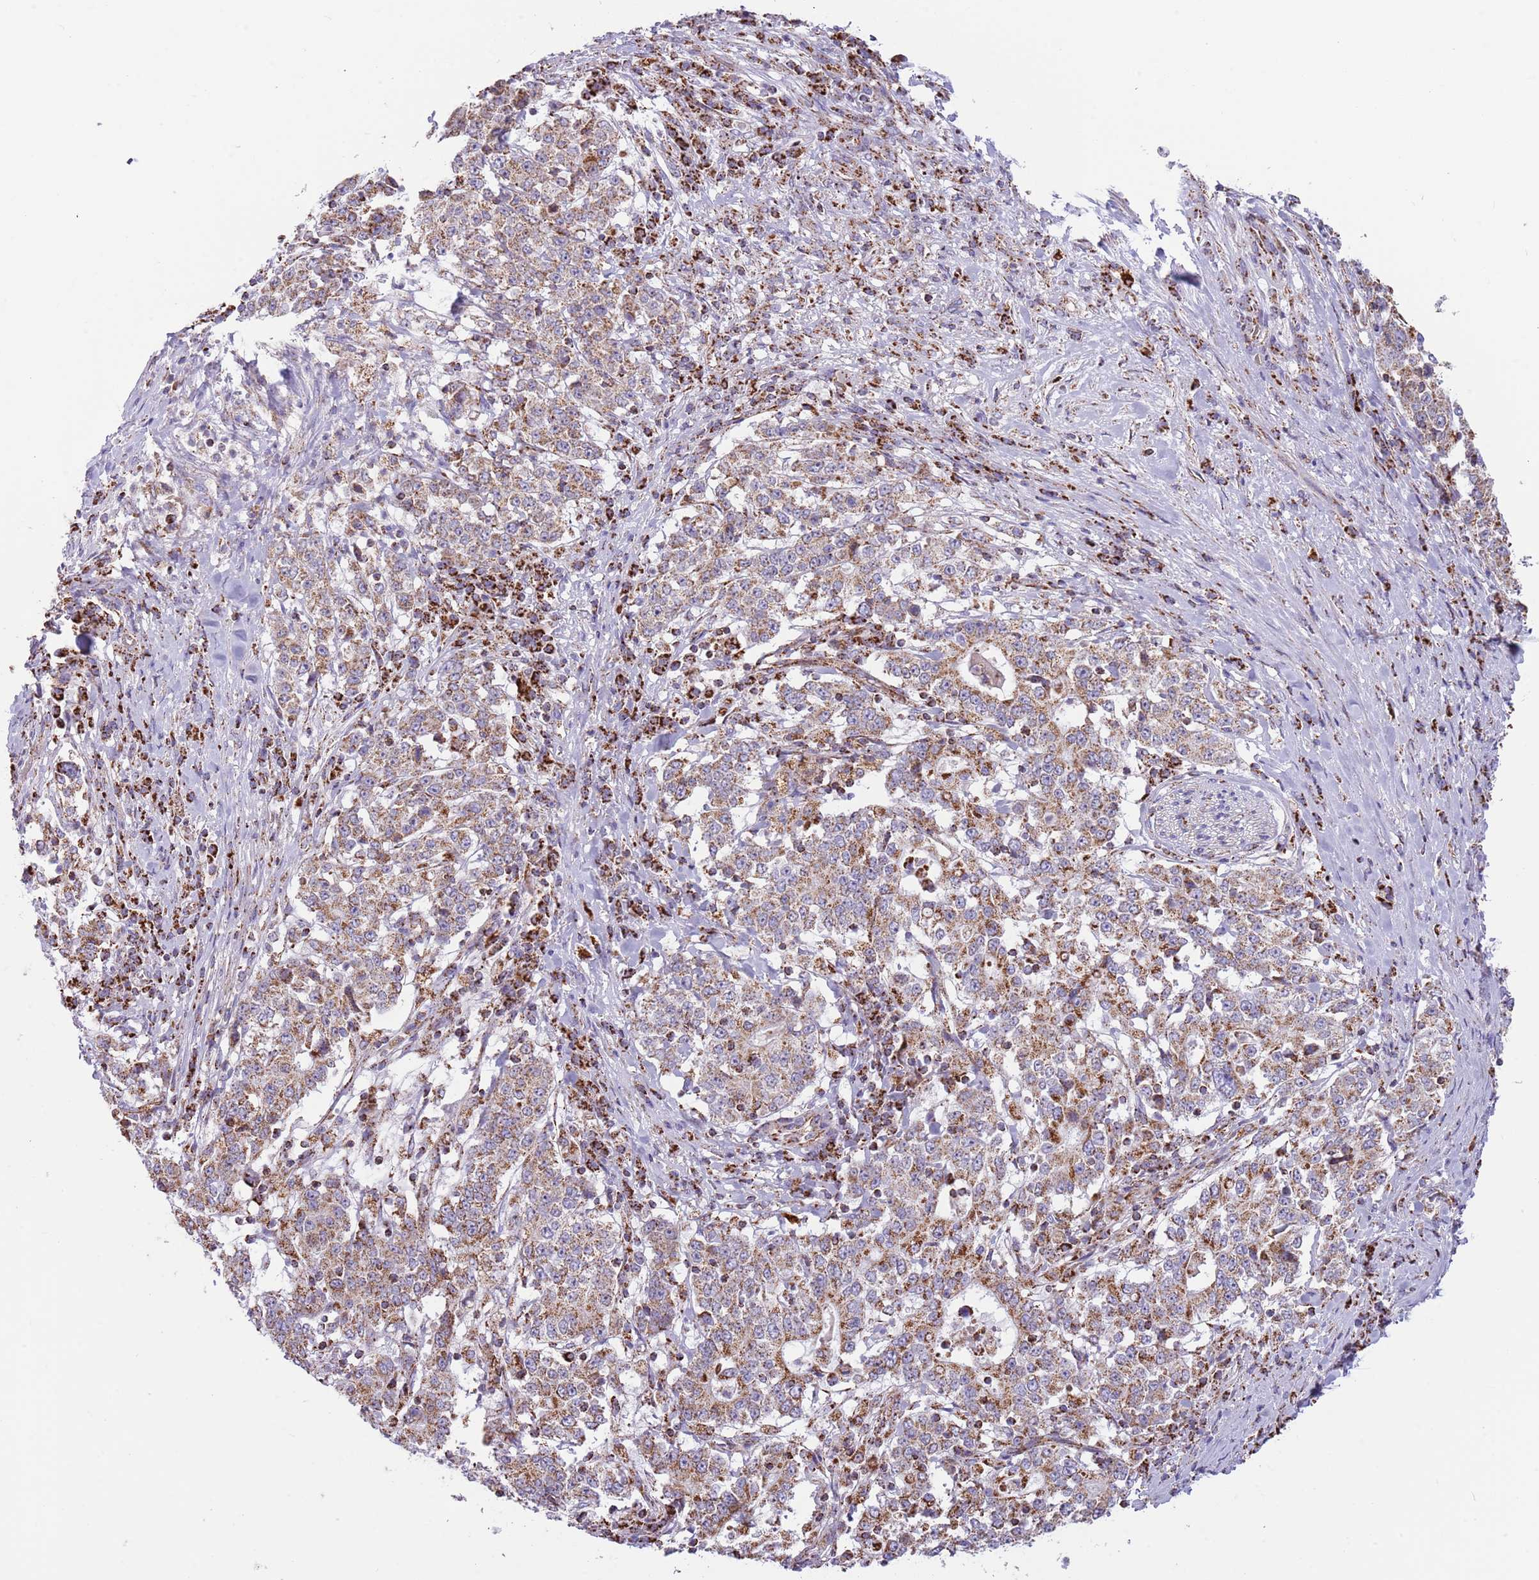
{"staining": {"intensity": "moderate", "quantity": ">75%", "location": "cytoplasmic/membranous"}, "tissue": "stomach cancer", "cell_type": "Tumor cells", "image_type": "cancer", "snomed": [{"axis": "morphology", "description": "Adenocarcinoma, NOS"}, {"axis": "topography", "description": "Stomach"}], "caption": "Stomach cancer (adenocarcinoma) was stained to show a protein in brown. There is medium levels of moderate cytoplasmic/membranous expression in about >75% of tumor cells. (DAB IHC, brown staining for protein, blue staining for nuclei).", "gene": "LHX6", "patient": {"sex": "male", "age": 59}}